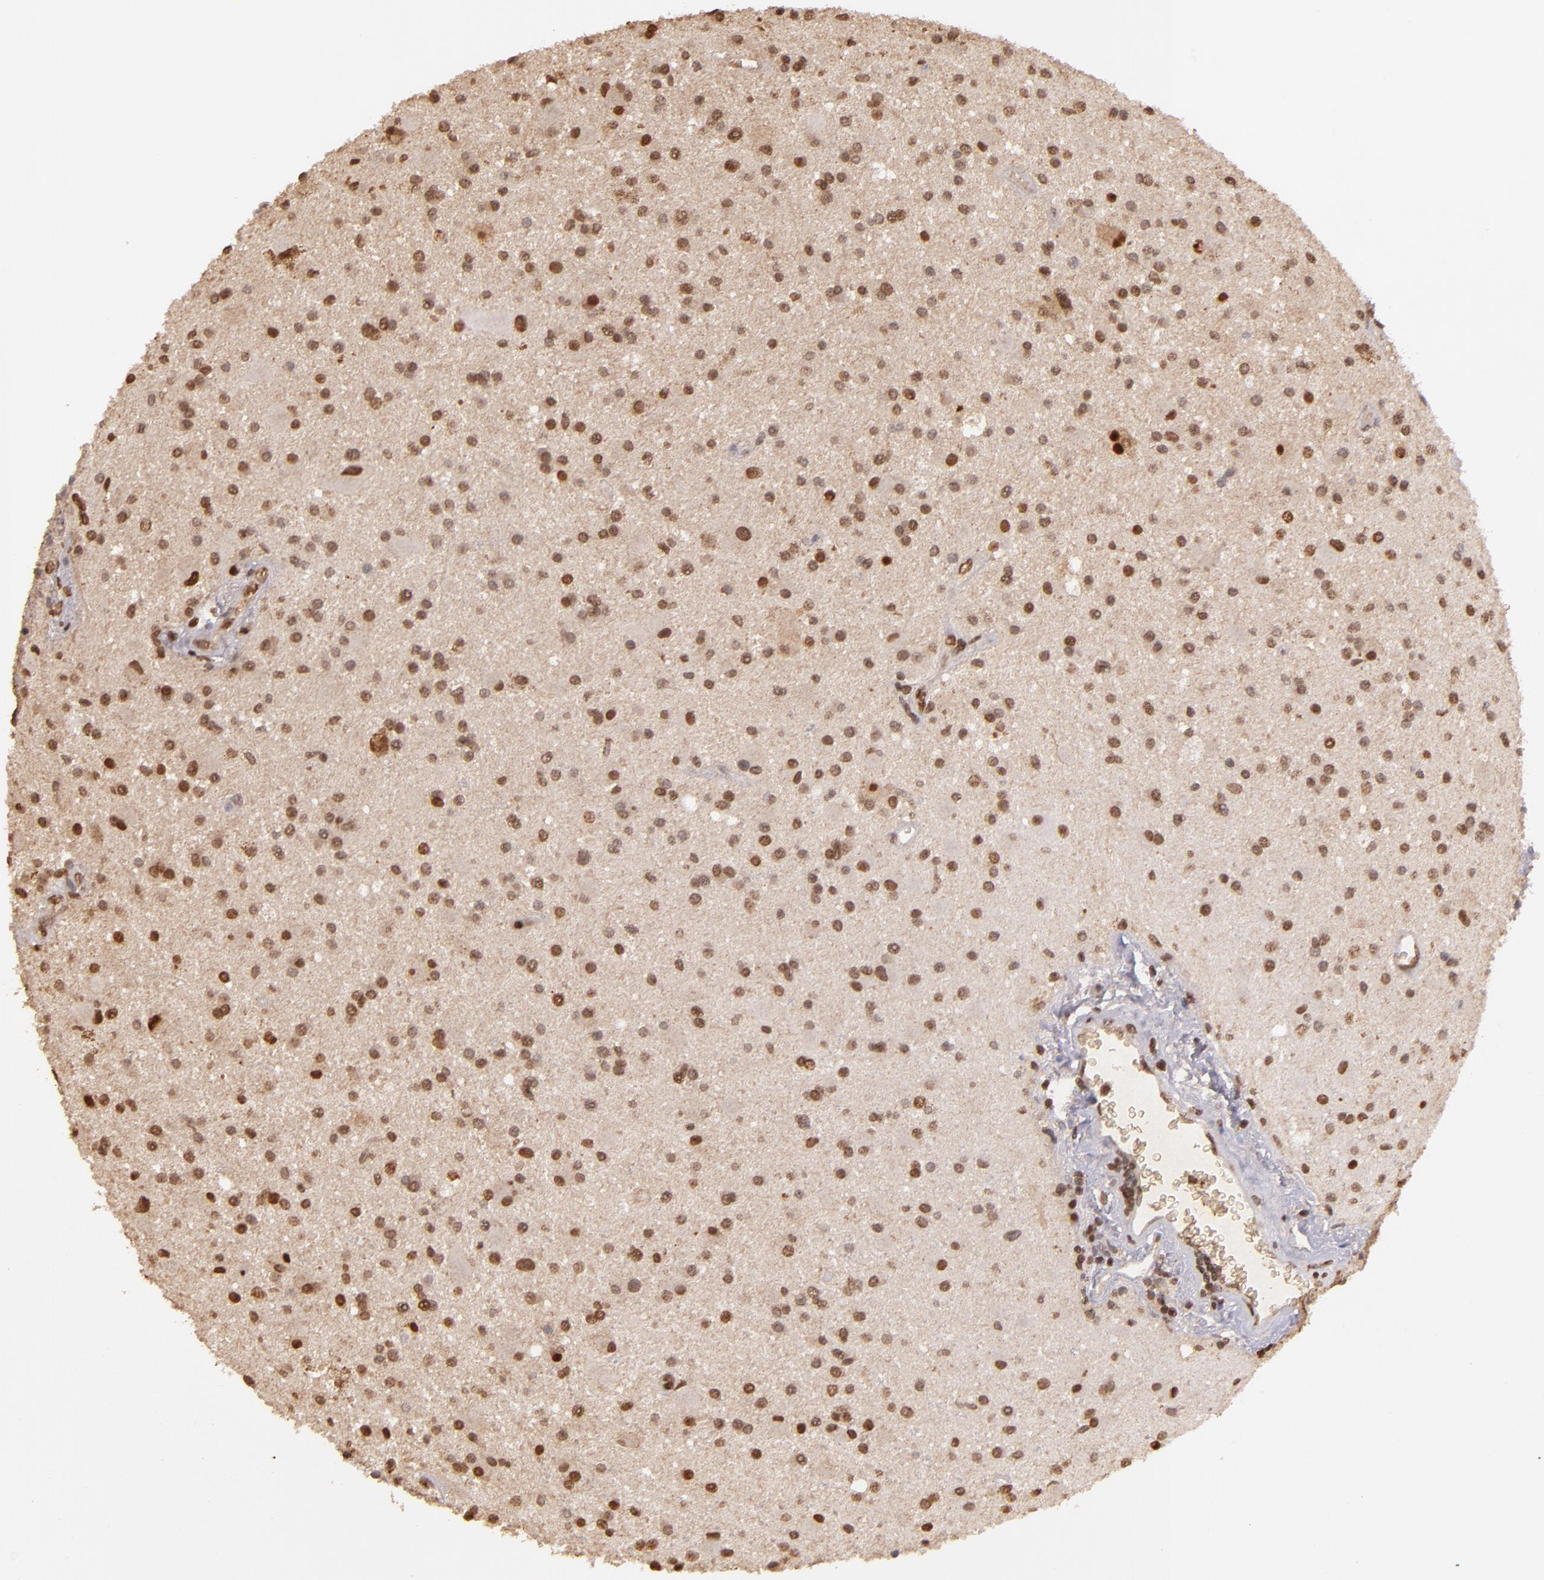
{"staining": {"intensity": "moderate", "quantity": "25%-75%", "location": "cytoplasmic/membranous"}, "tissue": "glioma", "cell_type": "Tumor cells", "image_type": "cancer", "snomed": [{"axis": "morphology", "description": "Glioma, malignant, Low grade"}, {"axis": "topography", "description": "Brain"}], "caption": "High-power microscopy captured an immunohistochemistry micrograph of glioma, revealing moderate cytoplasmic/membranous staining in about 25%-75% of tumor cells.", "gene": "SERPINC1", "patient": {"sex": "male", "age": 58}}